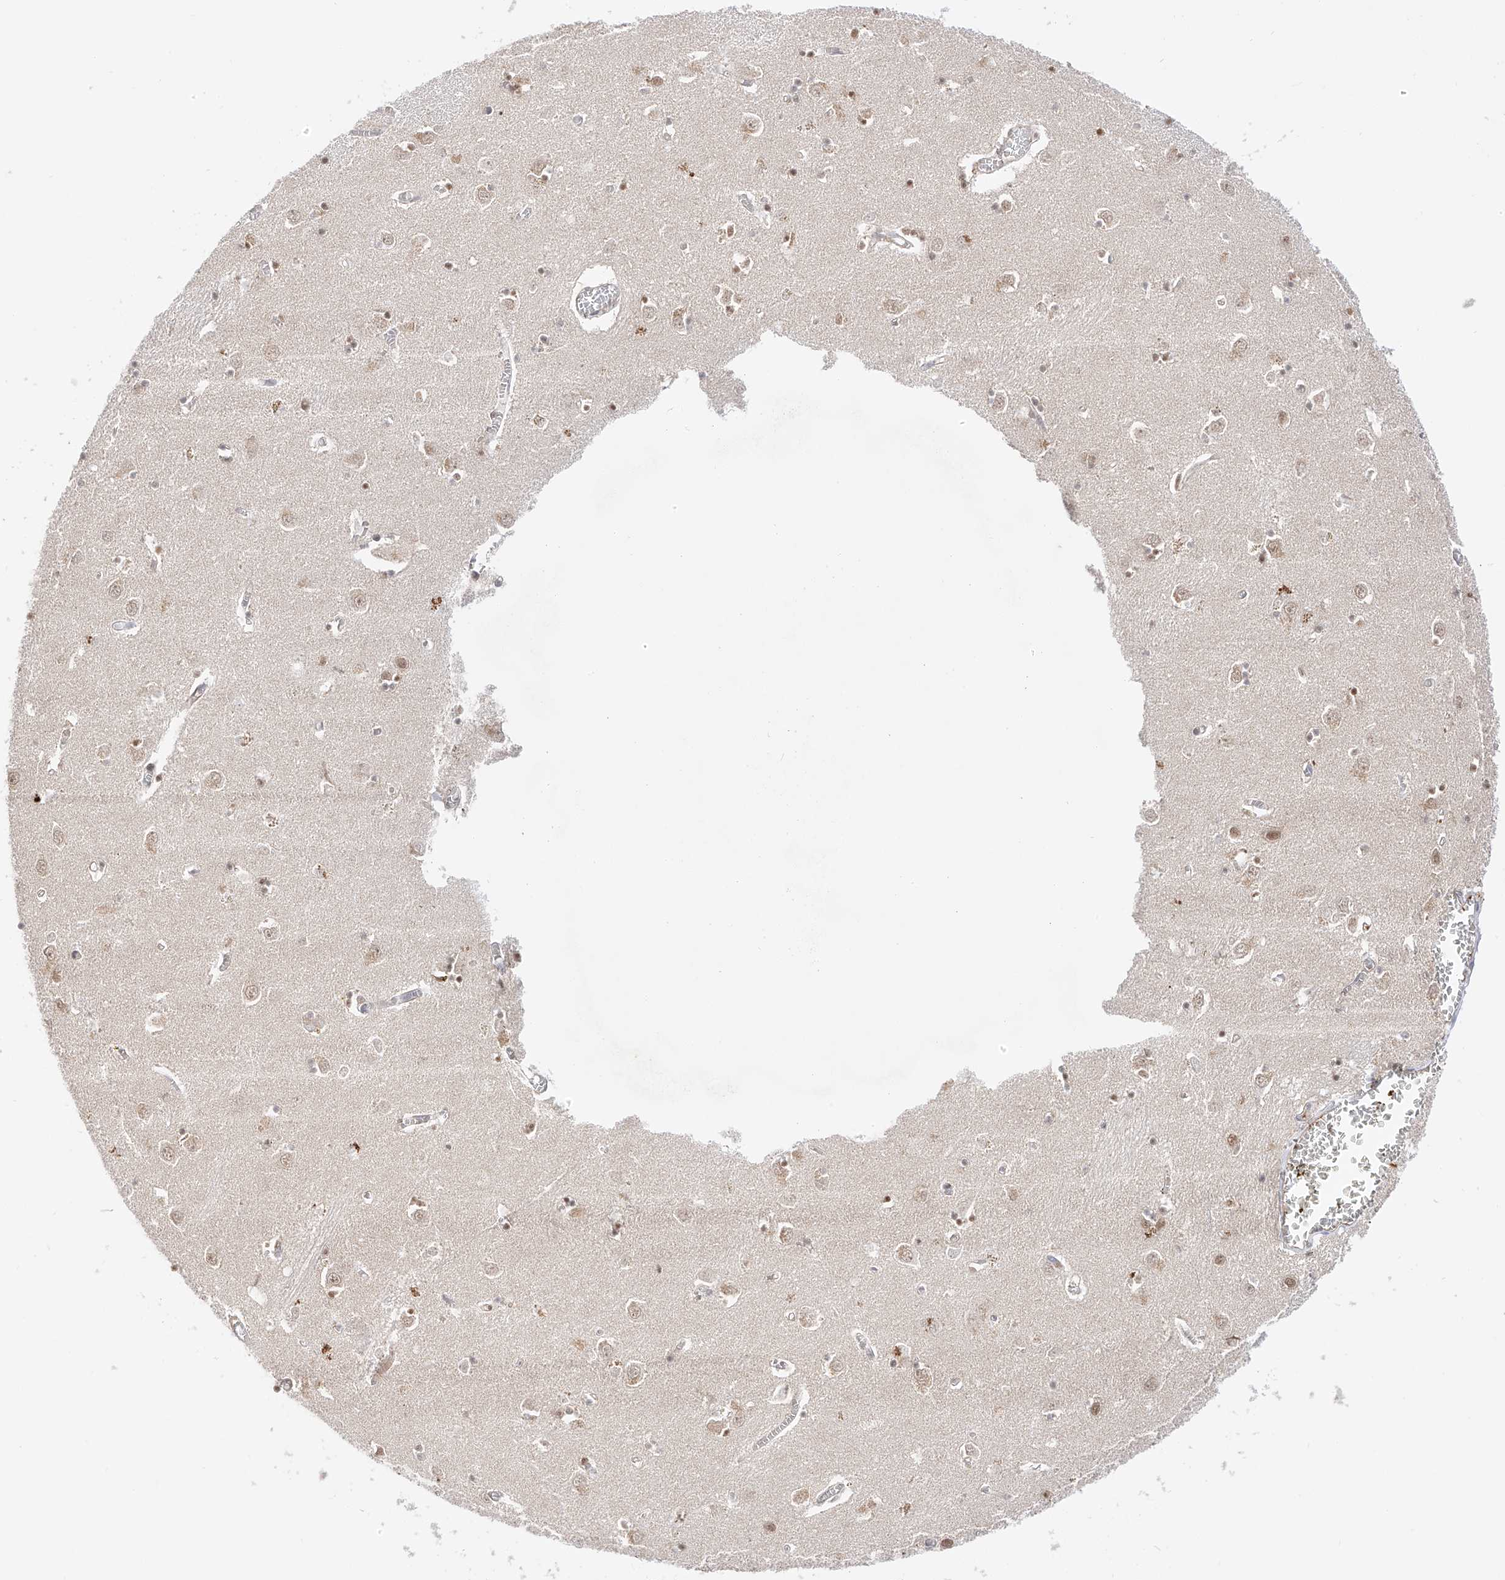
{"staining": {"intensity": "moderate", "quantity": ">75%", "location": "nuclear"}, "tissue": "caudate", "cell_type": "Glial cells", "image_type": "normal", "snomed": [{"axis": "morphology", "description": "Normal tissue, NOS"}, {"axis": "topography", "description": "Lateral ventricle wall"}], "caption": "The photomicrograph exhibits staining of benign caudate, revealing moderate nuclear protein positivity (brown color) within glial cells.", "gene": "POGK", "patient": {"sex": "male", "age": 70}}